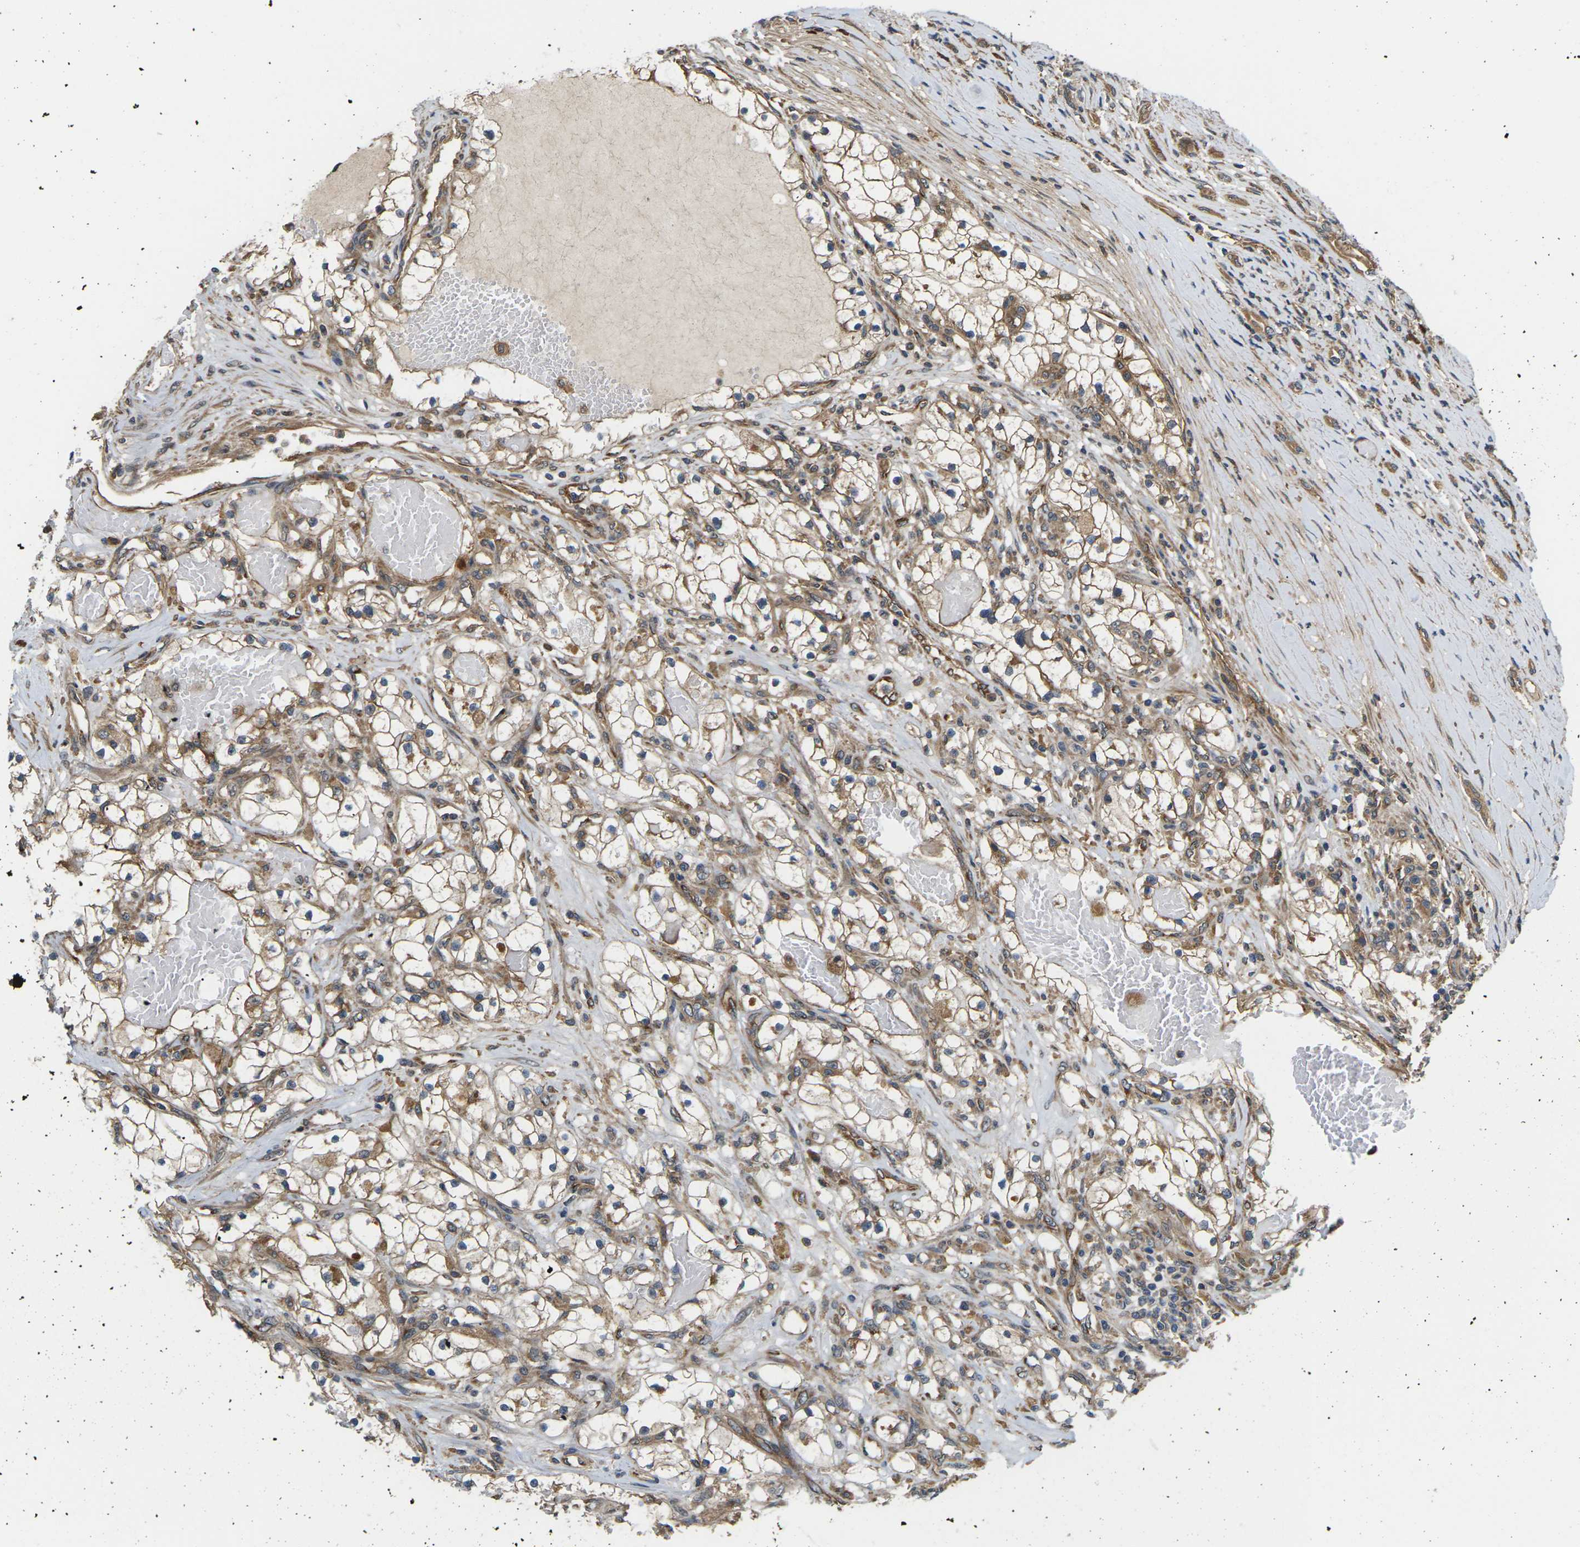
{"staining": {"intensity": "moderate", "quantity": ">75%", "location": "cytoplasmic/membranous"}, "tissue": "renal cancer", "cell_type": "Tumor cells", "image_type": "cancer", "snomed": [{"axis": "morphology", "description": "Adenocarcinoma, NOS"}, {"axis": "topography", "description": "Kidney"}], "caption": "There is medium levels of moderate cytoplasmic/membranous expression in tumor cells of renal cancer (adenocarcinoma), as demonstrated by immunohistochemical staining (brown color).", "gene": "NRAS", "patient": {"sex": "male", "age": 68}}